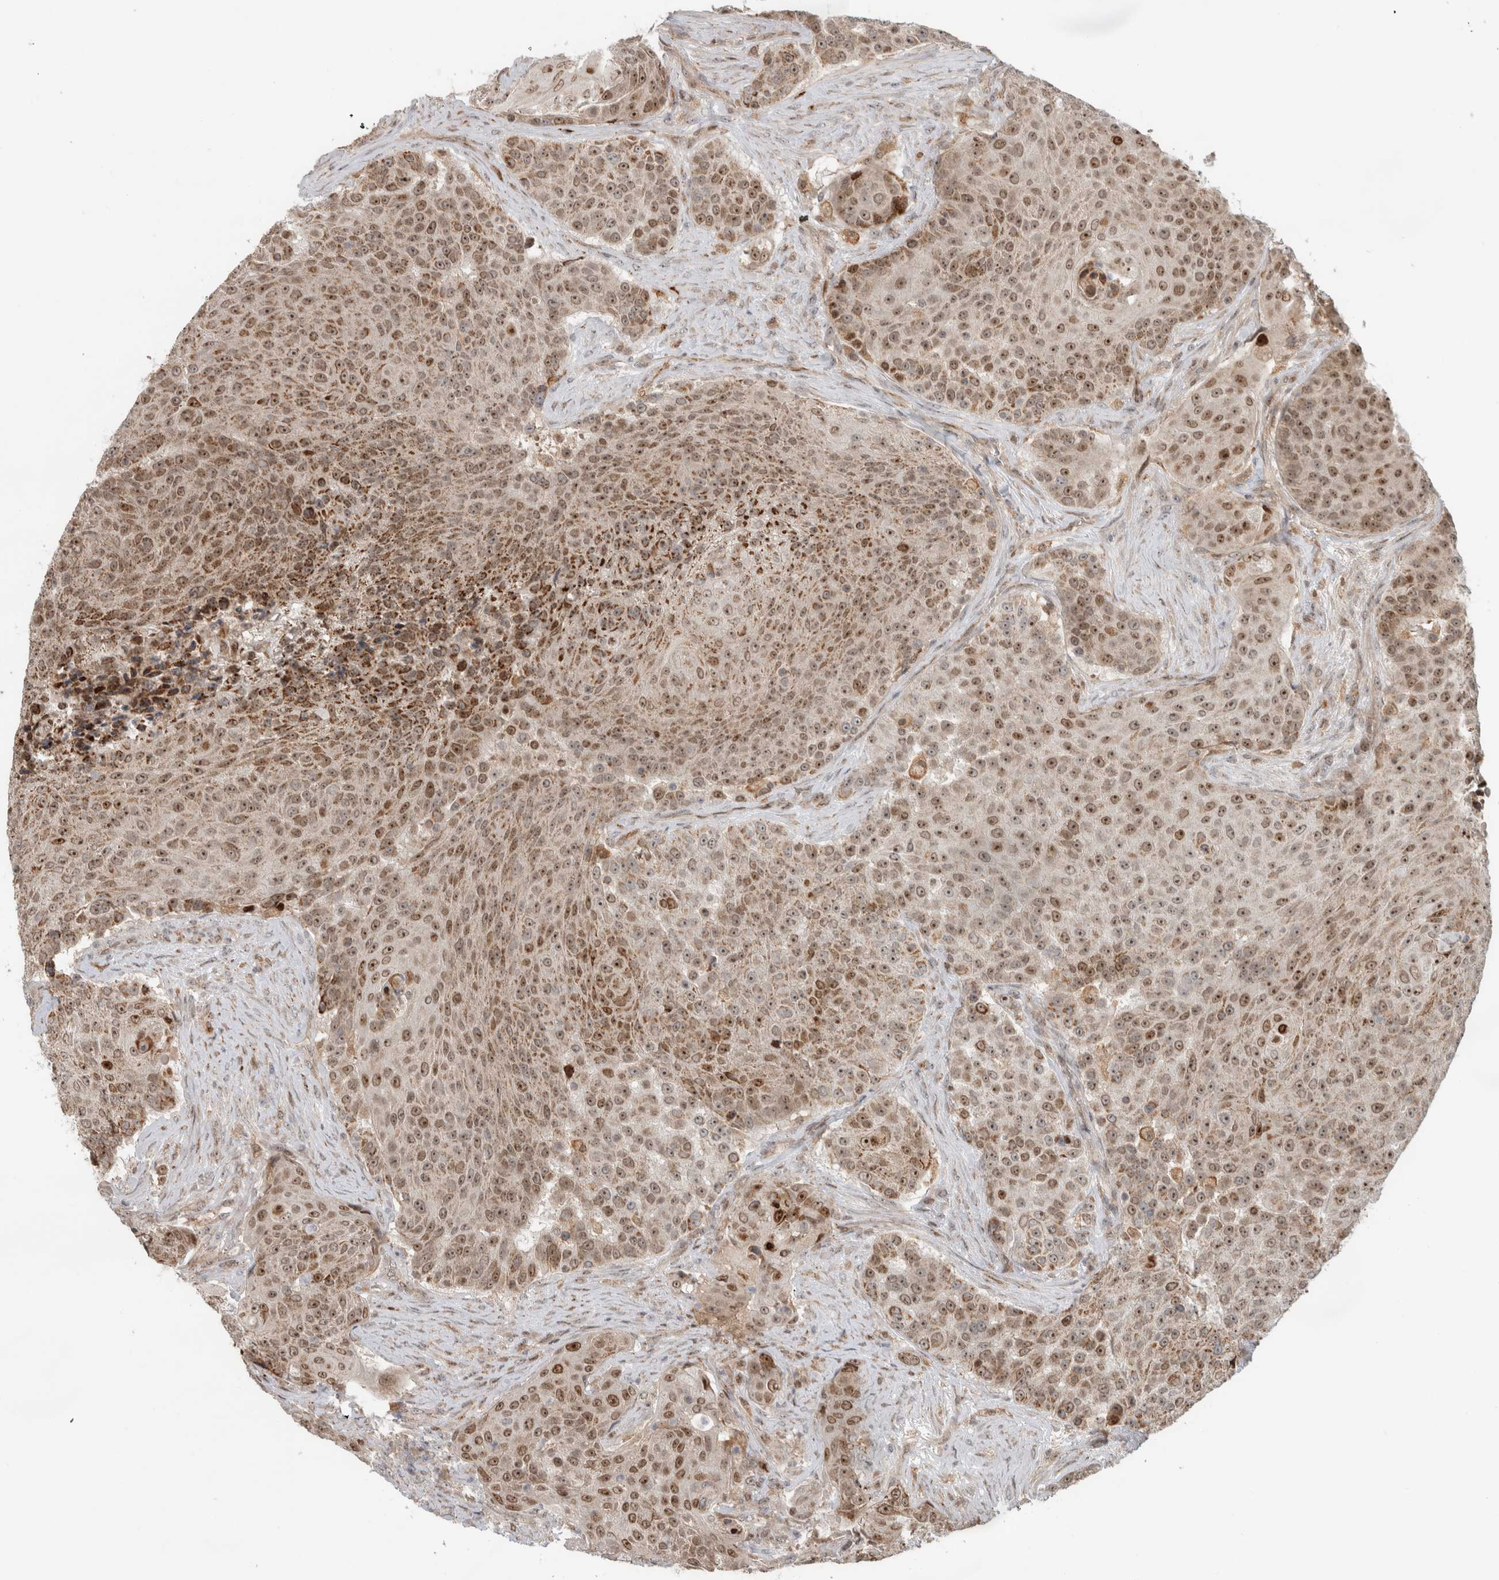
{"staining": {"intensity": "moderate", "quantity": ">75%", "location": "nuclear"}, "tissue": "urothelial cancer", "cell_type": "Tumor cells", "image_type": "cancer", "snomed": [{"axis": "morphology", "description": "Urothelial carcinoma, High grade"}, {"axis": "topography", "description": "Urinary bladder"}], "caption": "Urothelial cancer stained with a brown dye exhibits moderate nuclear positive positivity in about >75% of tumor cells.", "gene": "INSRR", "patient": {"sex": "female", "age": 63}}